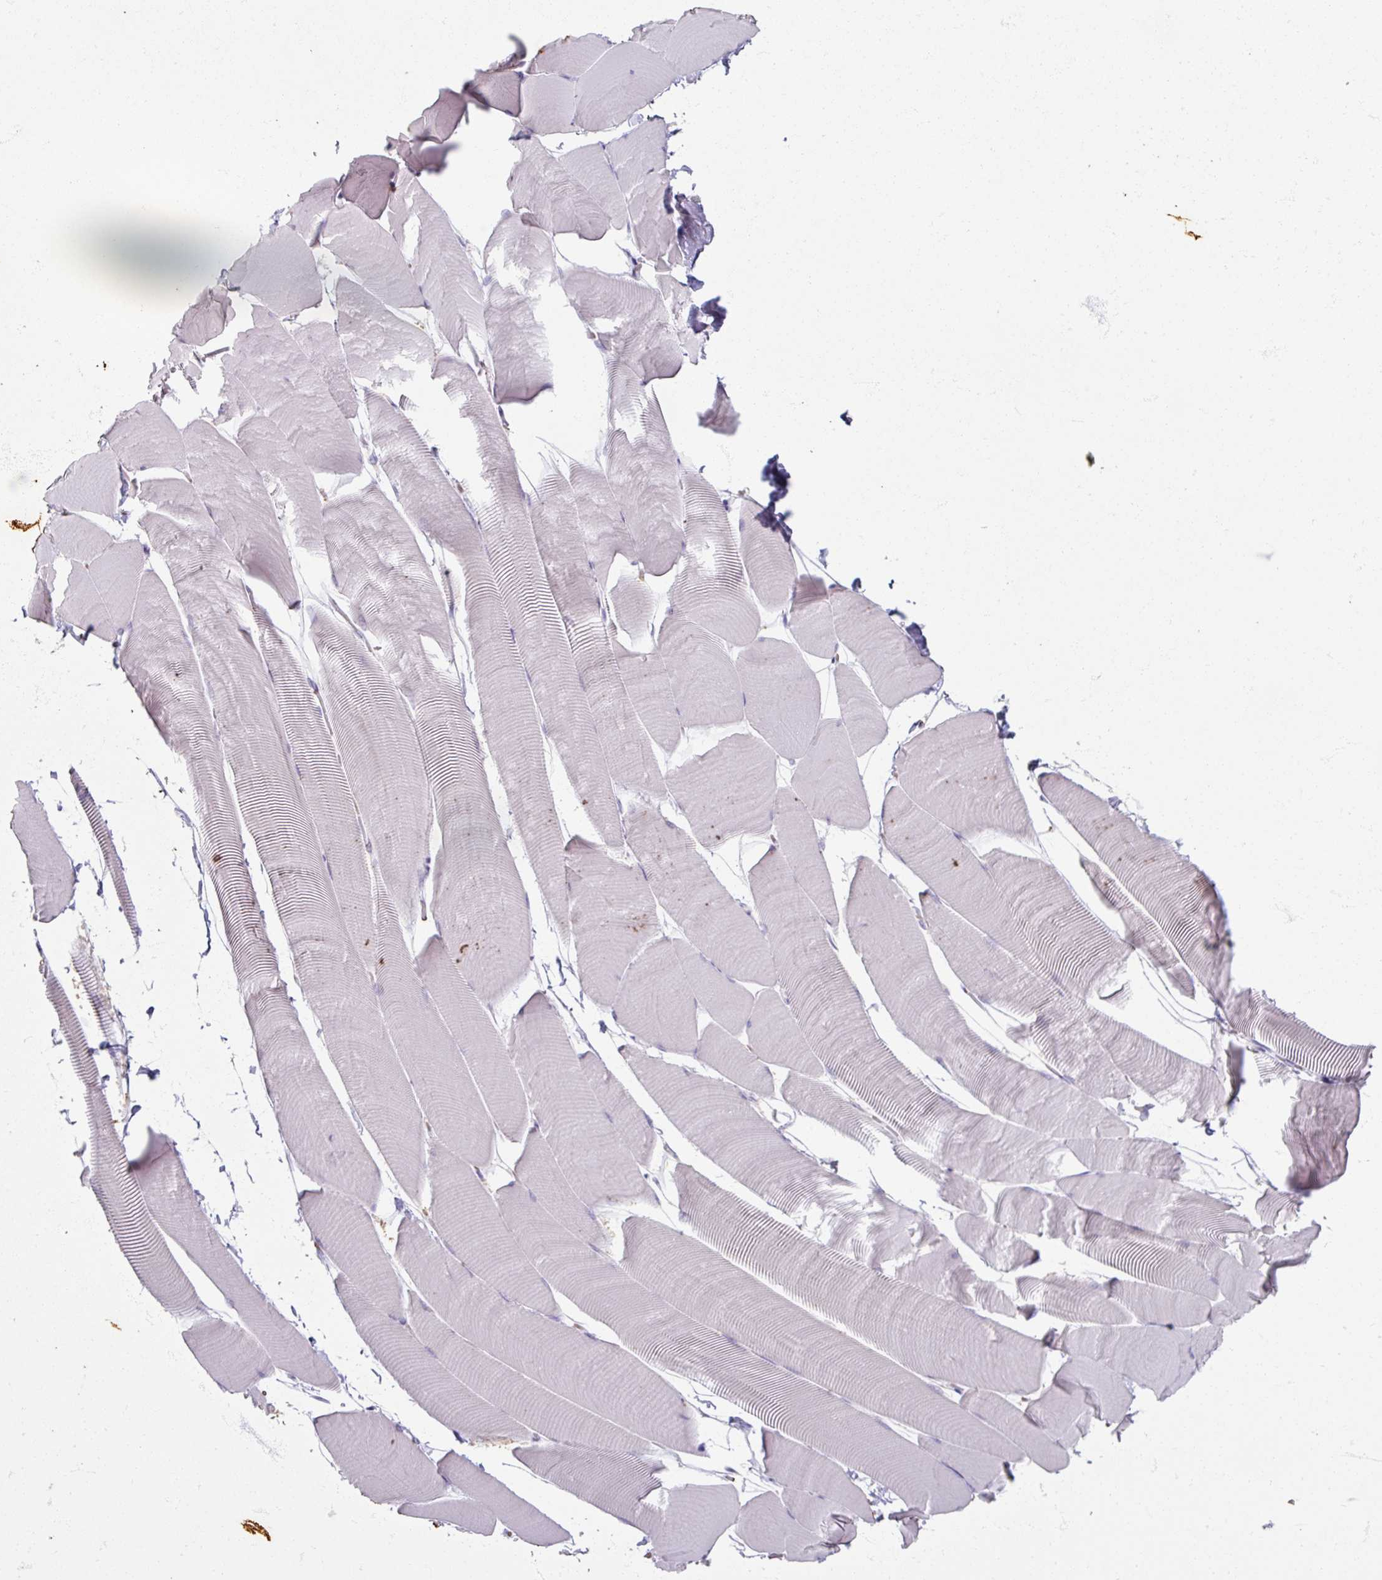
{"staining": {"intensity": "negative", "quantity": "none", "location": "none"}, "tissue": "skeletal muscle", "cell_type": "Myocytes", "image_type": "normal", "snomed": [{"axis": "morphology", "description": "Normal tissue, NOS"}, {"axis": "topography", "description": "Skeletal muscle"}], "caption": "This is an immunohistochemistry photomicrograph of benign skeletal muscle. There is no staining in myocytes.", "gene": "TG", "patient": {"sex": "male", "age": 25}}